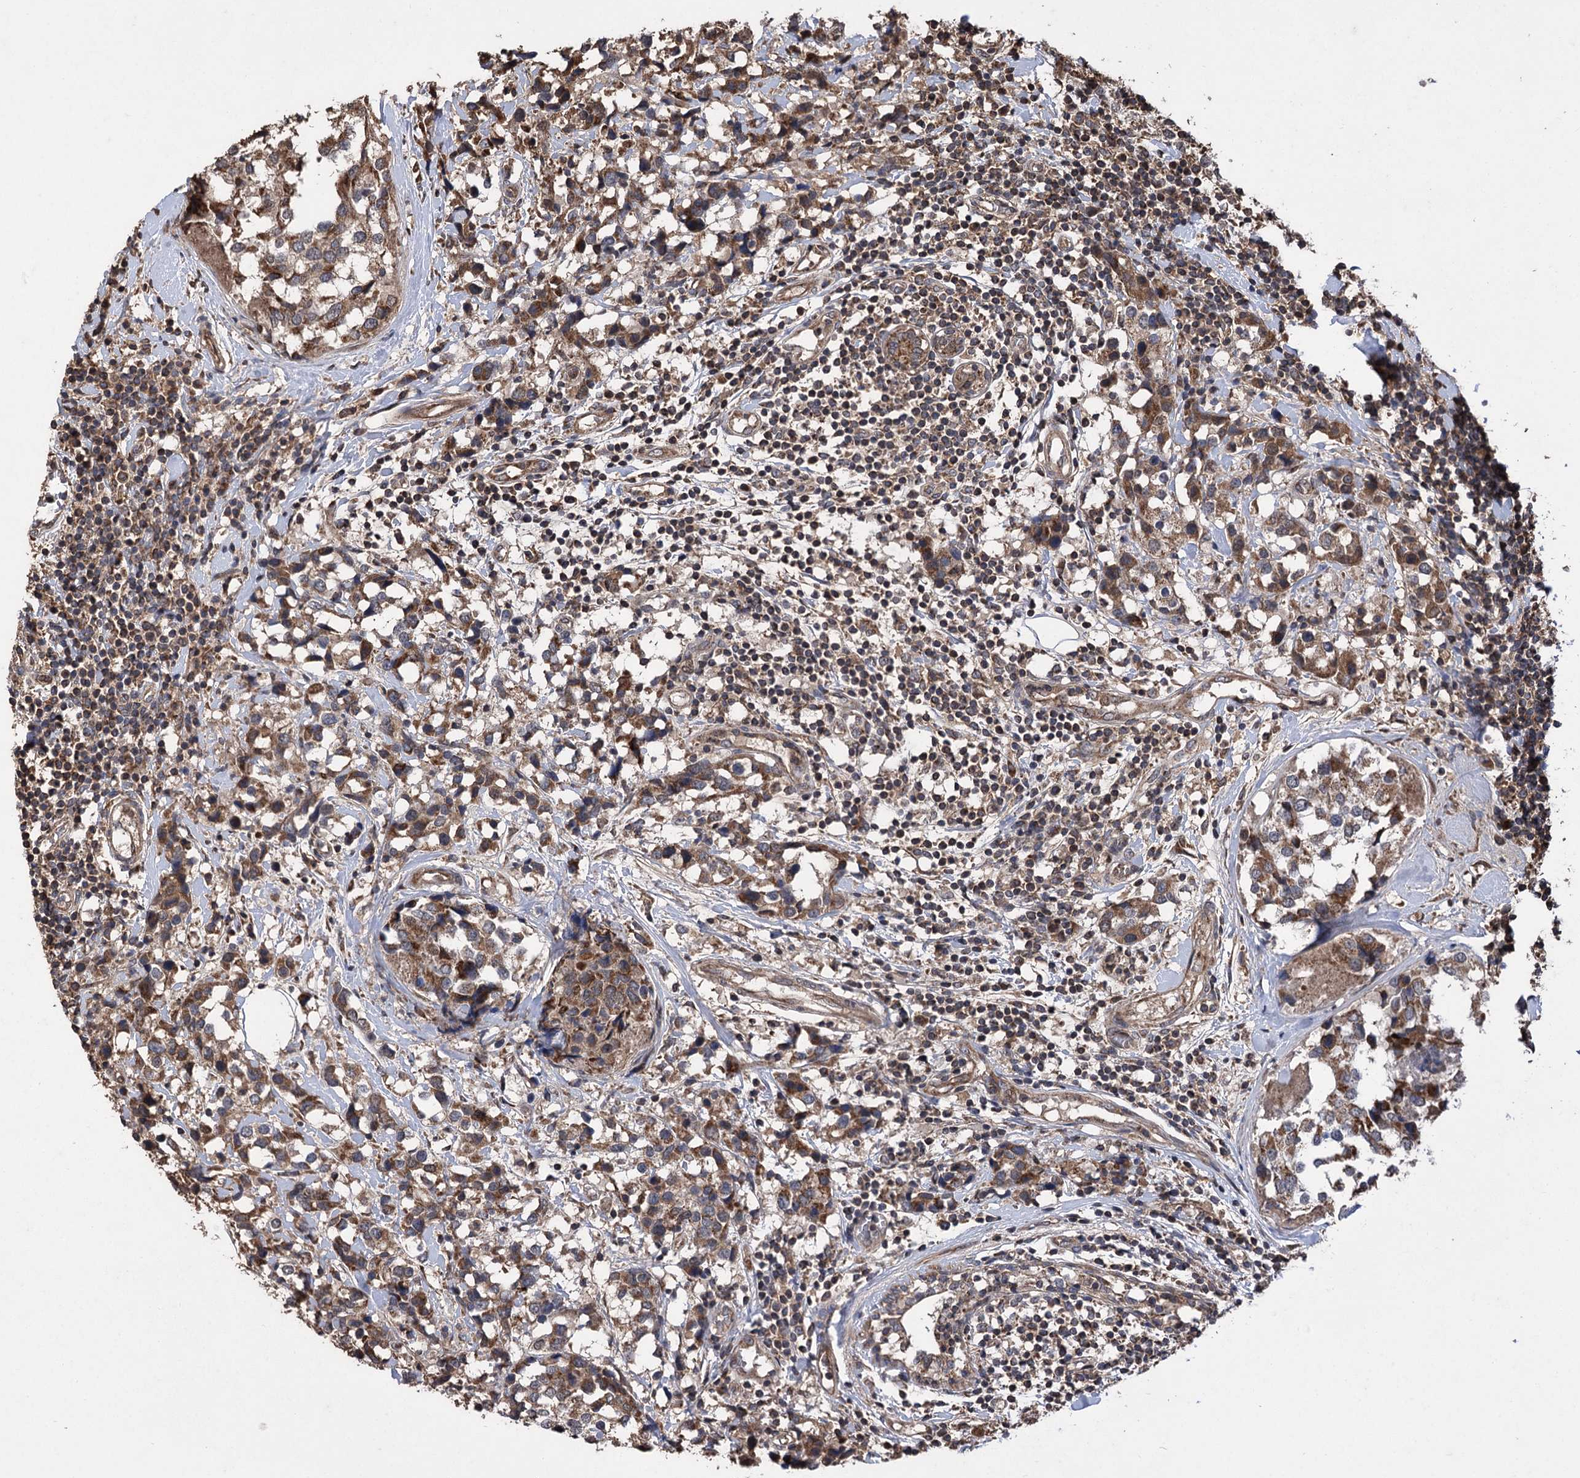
{"staining": {"intensity": "strong", "quantity": ">75%", "location": "cytoplasmic/membranous"}, "tissue": "breast cancer", "cell_type": "Tumor cells", "image_type": "cancer", "snomed": [{"axis": "morphology", "description": "Lobular carcinoma"}, {"axis": "topography", "description": "Breast"}], "caption": "Strong cytoplasmic/membranous expression for a protein is appreciated in approximately >75% of tumor cells of breast cancer using immunohistochemistry.", "gene": "RASSF3", "patient": {"sex": "female", "age": 59}}